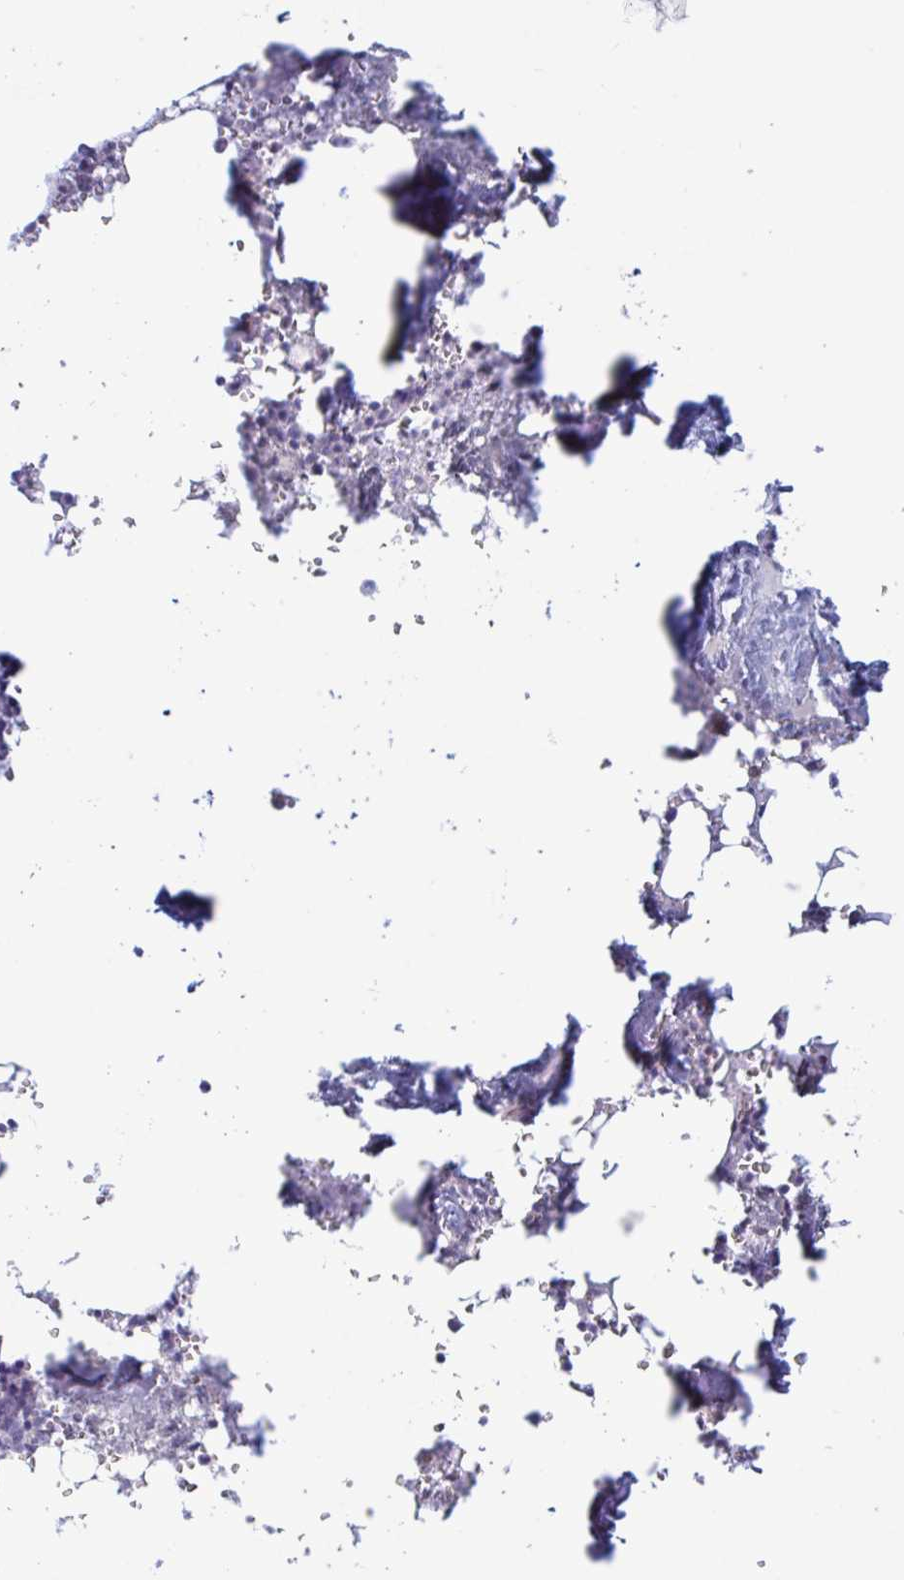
{"staining": {"intensity": "negative", "quantity": "none", "location": "none"}, "tissue": "bone marrow", "cell_type": "Hematopoietic cells", "image_type": "normal", "snomed": [{"axis": "morphology", "description": "Normal tissue, NOS"}, {"axis": "topography", "description": "Bone marrow"}], "caption": "A photomicrograph of bone marrow stained for a protein demonstrates no brown staining in hematopoietic cells. The staining was performed using DAB to visualize the protein expression in brown, while the nuclei were stained in blue with hematoxylin (Magnification: 20x).", "gene": "NAA30", "patient": {"sex": "male", "age": 54}}